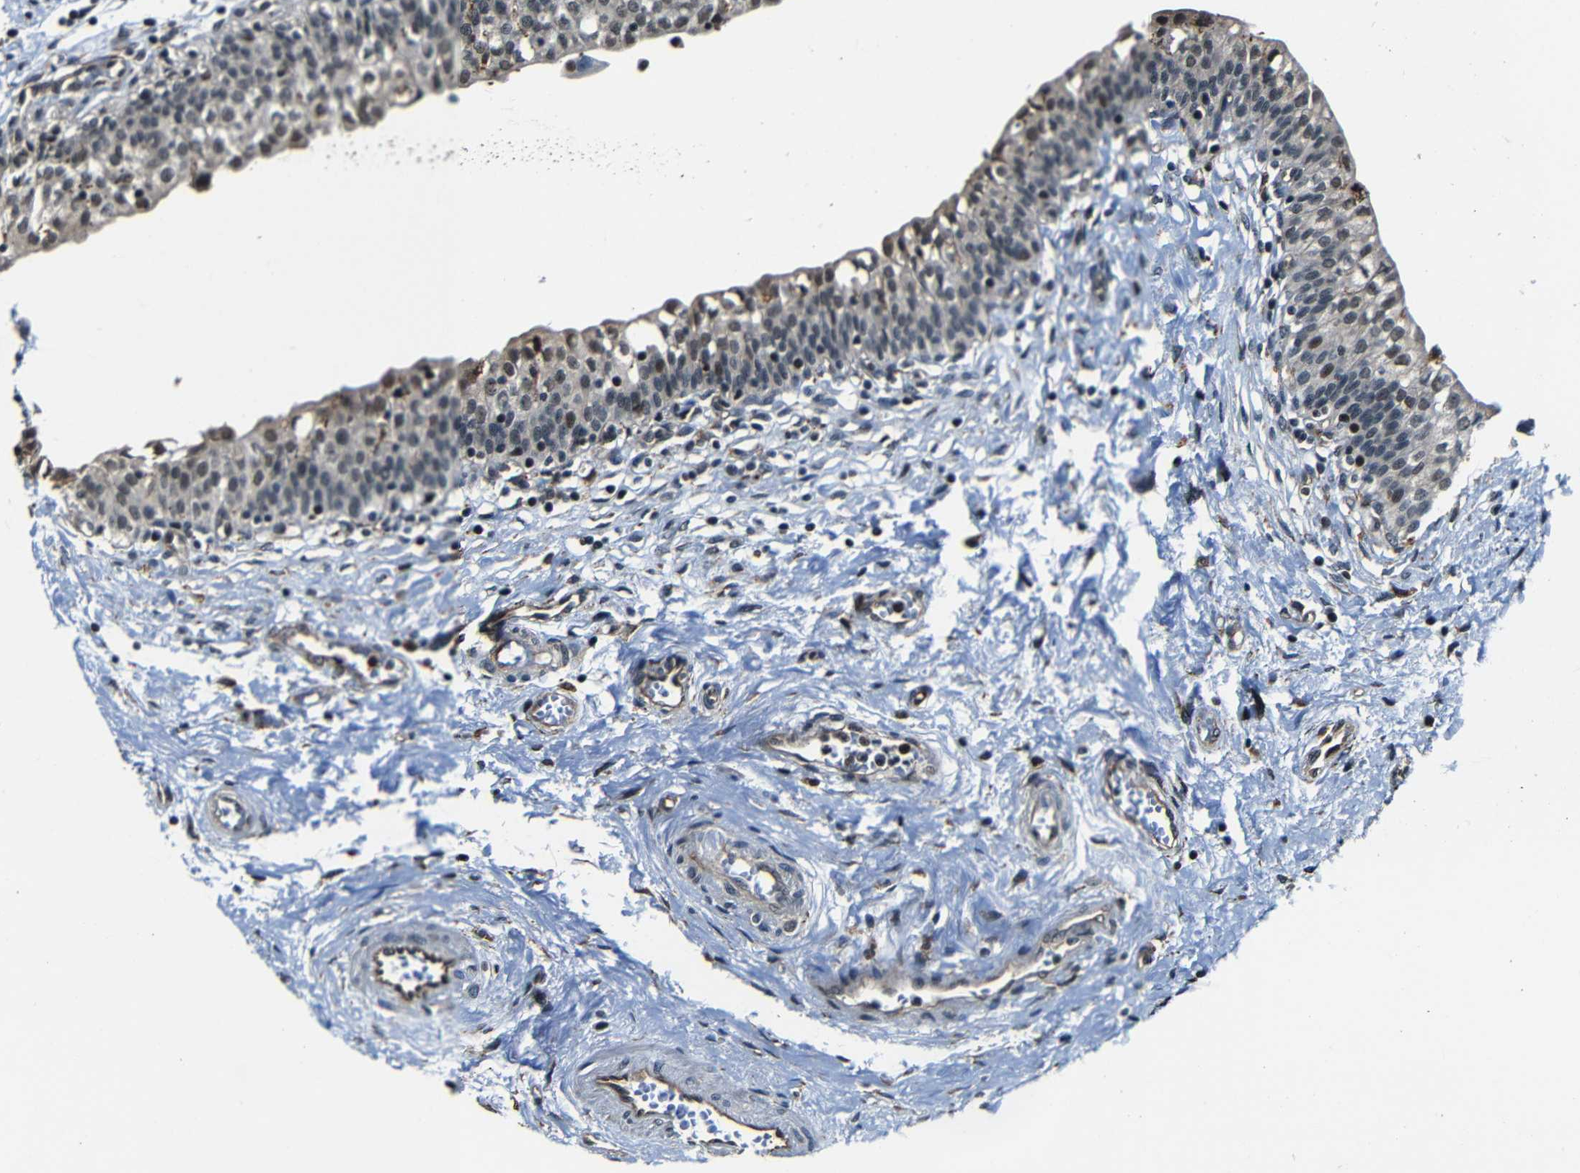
{"staining": {"intensity": "moderate", "quantity": "25%-75%", "location": "cytoplasmic/membranous,nuclear"}, "tissue": "urinary bladder", "cell_type": "Urothelial cells", "image_type": "normal", "snomed": [{"axis": "morphology", "description": "Normal tissue, NOS"}, {"axis": "topography", "description": "Urinary bladder"}], "caption": "Brown immunohistochemical staining in unremarkable urinary bladder shows moderate cytoplasmic/membranous,nuclear positivity in about 25%-75% of urothelial cells. (DAB (3,3'-diaminobenzidine) IHC with brightfield microscopy, high magnification).", "gene": "NCBP3", "patient": {"sex": "male", "age": 55}}